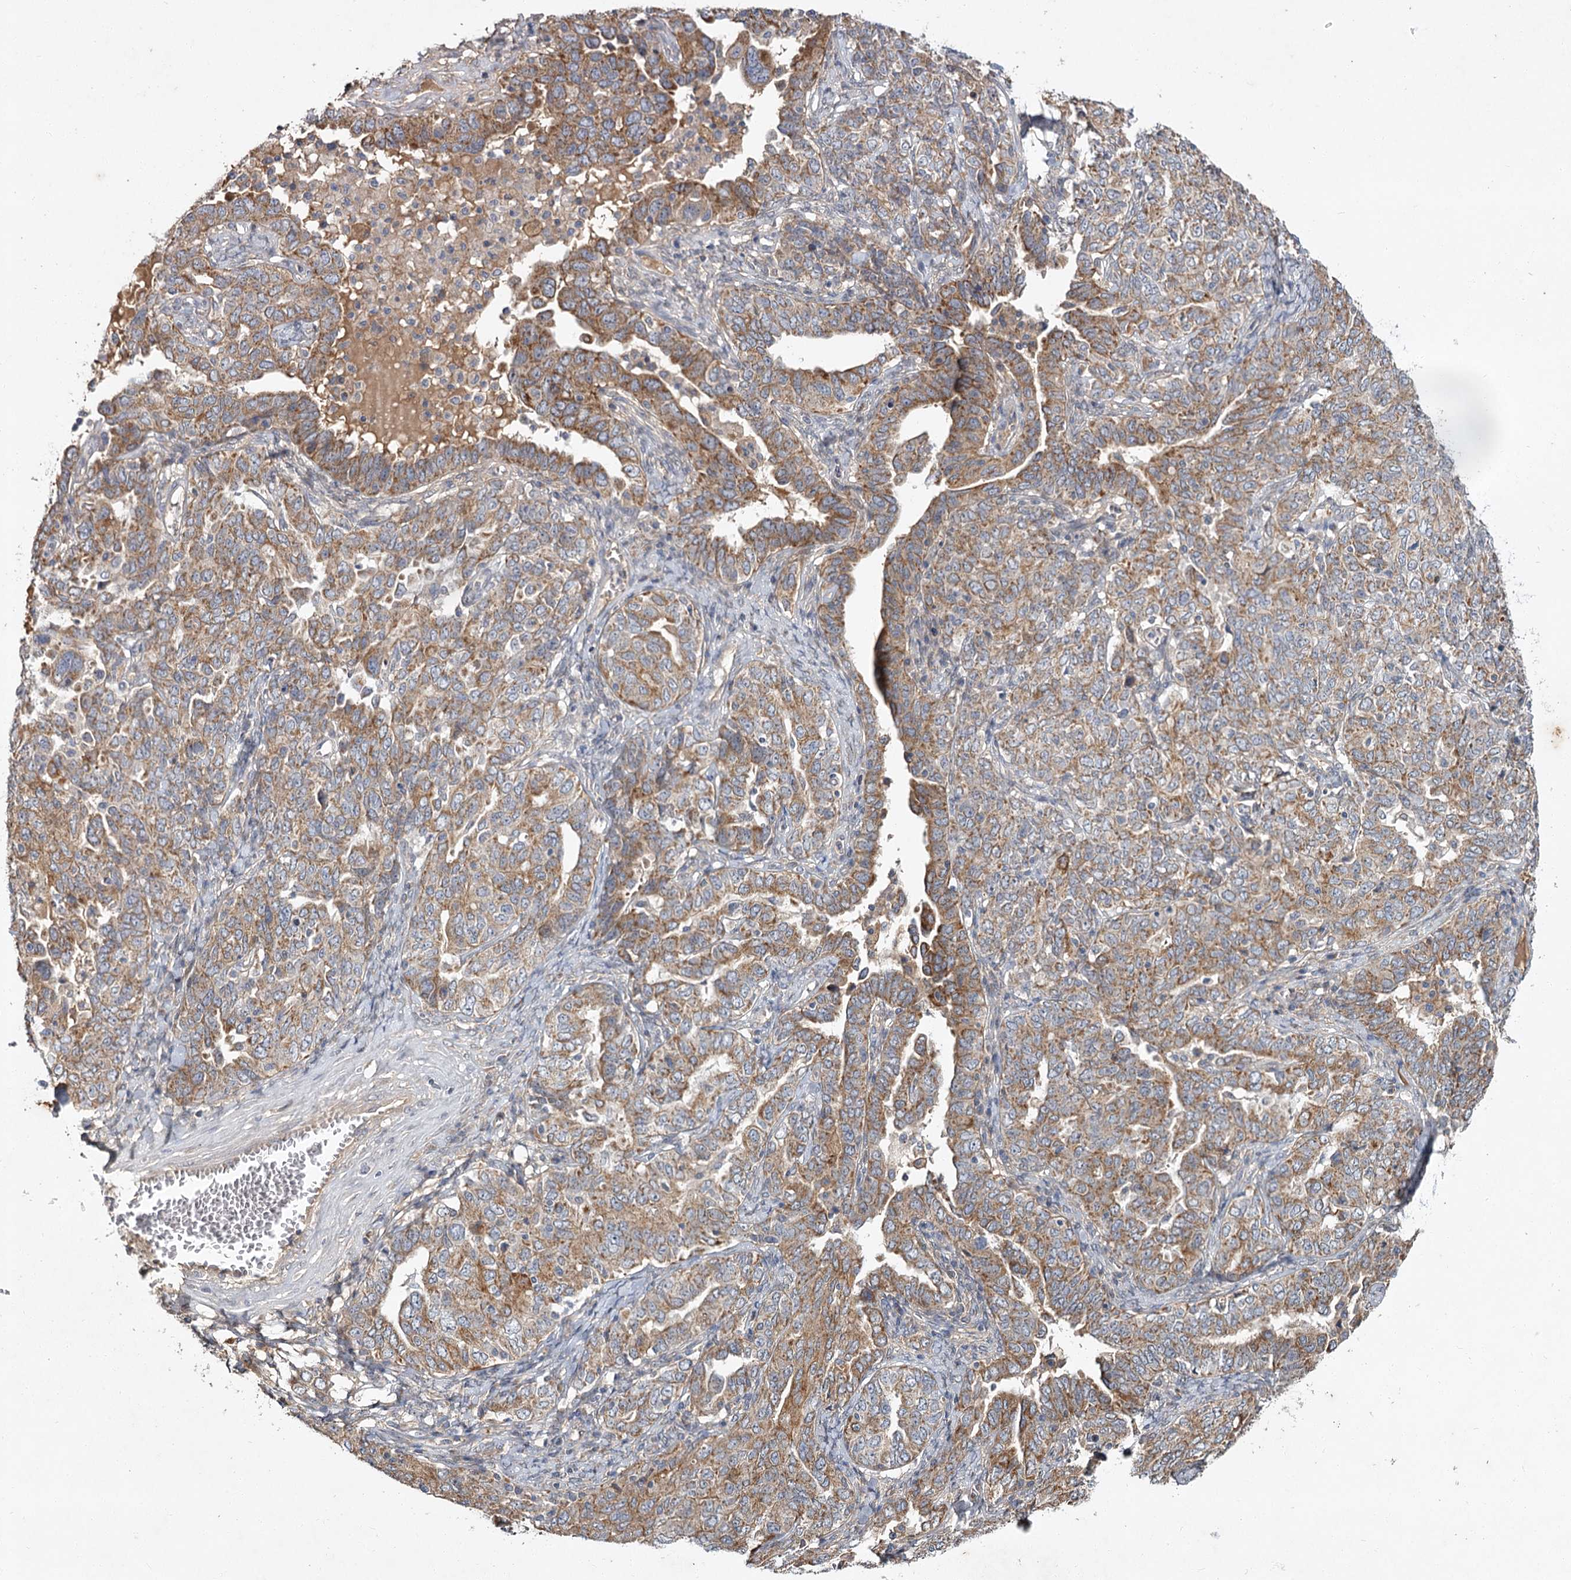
{"staining": {"intensity": "moderate", "quantity": ">75%", "location": "cytoplasmic/membranous"}, "tissue": "ovarian cancer", "cell_type": "Tumor cells", "image_type": "cancer", "snomed": [{"axis": "morphology", "description": "Carcinoma, endometroid"}, {"axis": "topography", "description": "Ovary"}], "caption": "Ovarian cancer stained with a brown dye reveals moderate cytoplasmic/membranous positive positivity in about >75% of tumor cells.", "gene": "MFN1", "patient": {"sex": "female", "age": 62}}